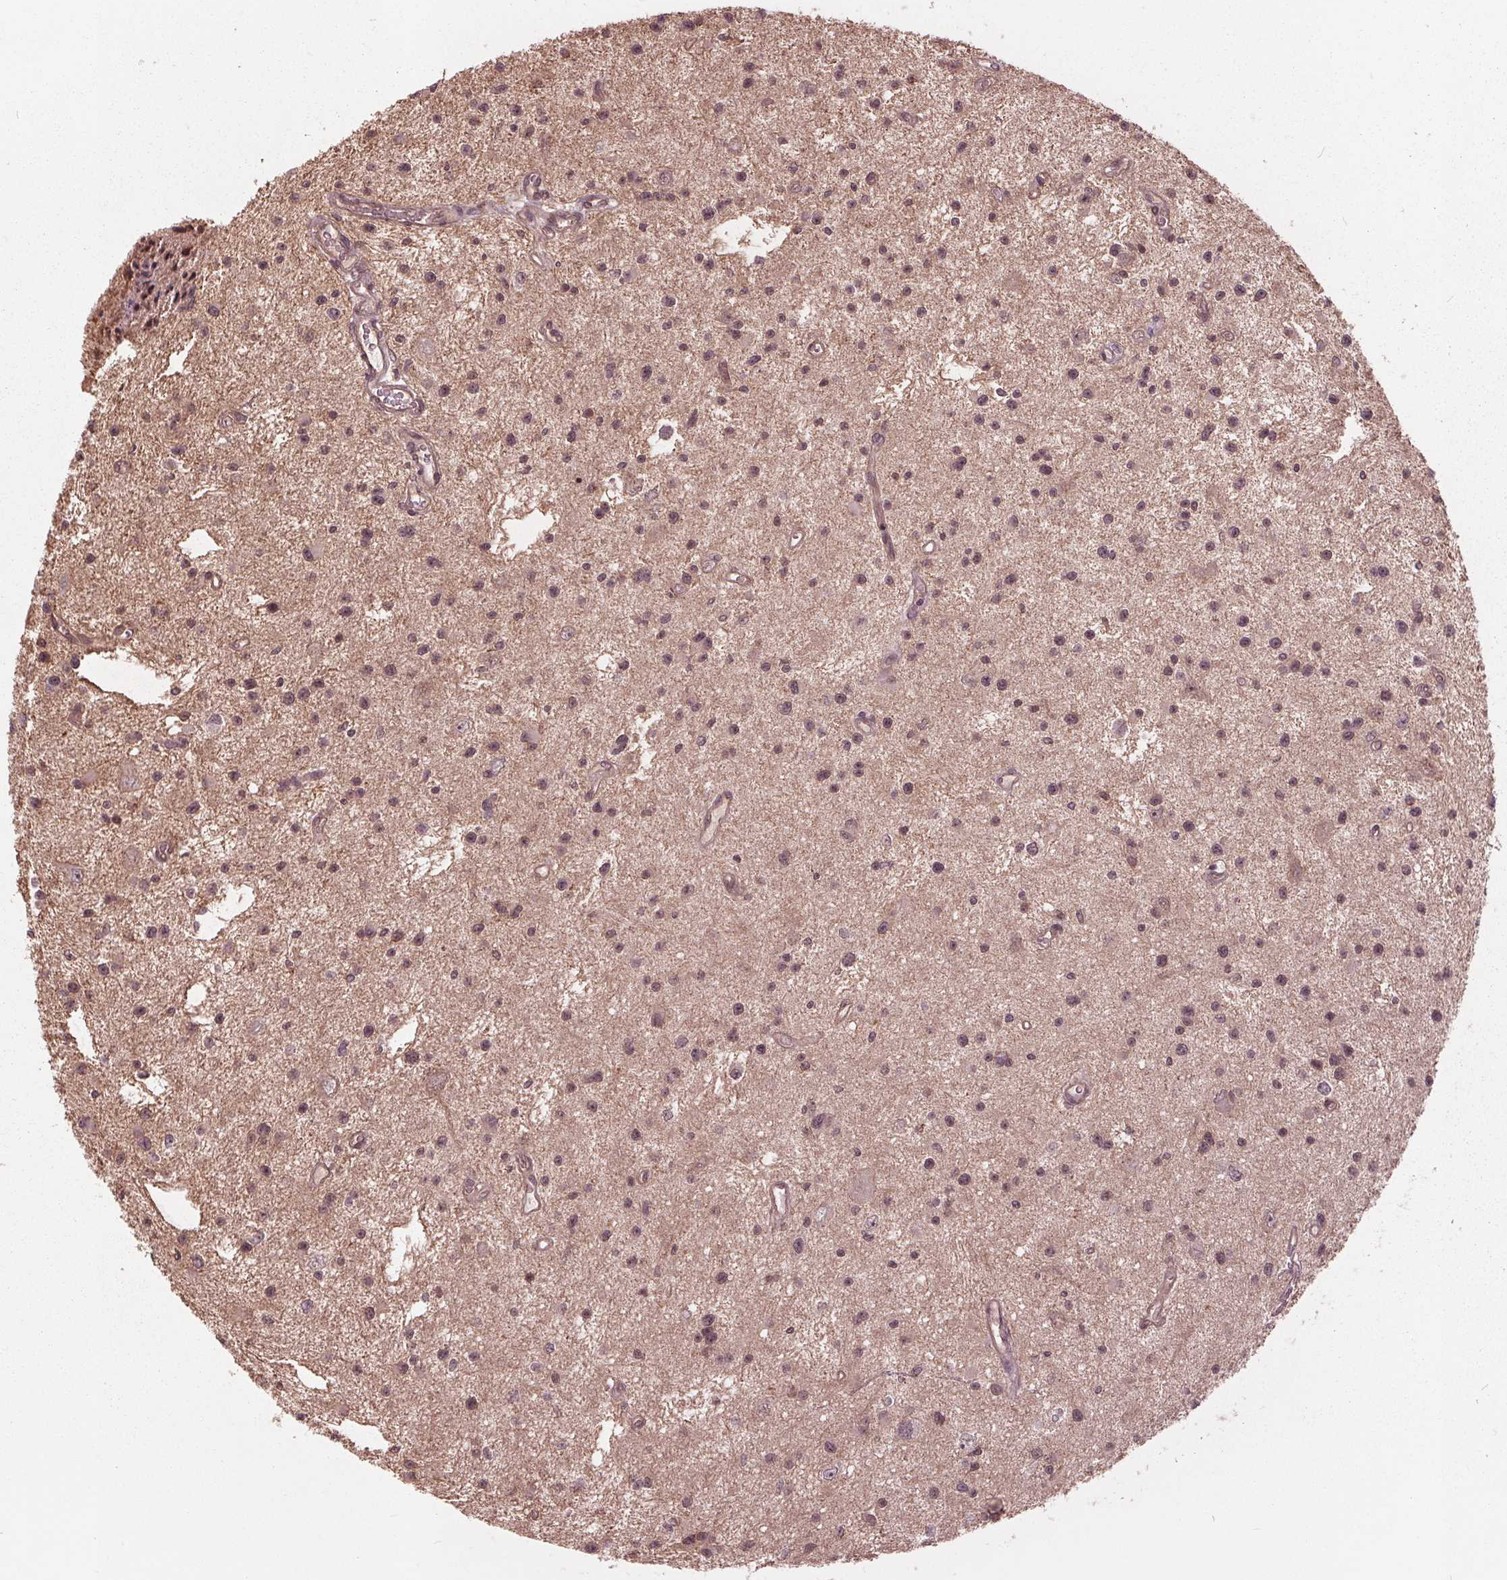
{"staining": {"intensity": "weak", "quantity": "<25%", "location": "nuclear"}, "tissue": "glioma", "cell_type": "Tumor cells", "image_type": "cancer", "snomed": [{"axis": "morphology", "description": "Glioma, malignant, Low grade"}, {"axis": "topography", "description": "Brain"}], "caption": "DAB immunohistochemical staining of low-grade glioma (malignant) displays no significant positivity in tumor cells.", "gene": "BTBD1", "patient": {"sex": "male", "age": 43}}